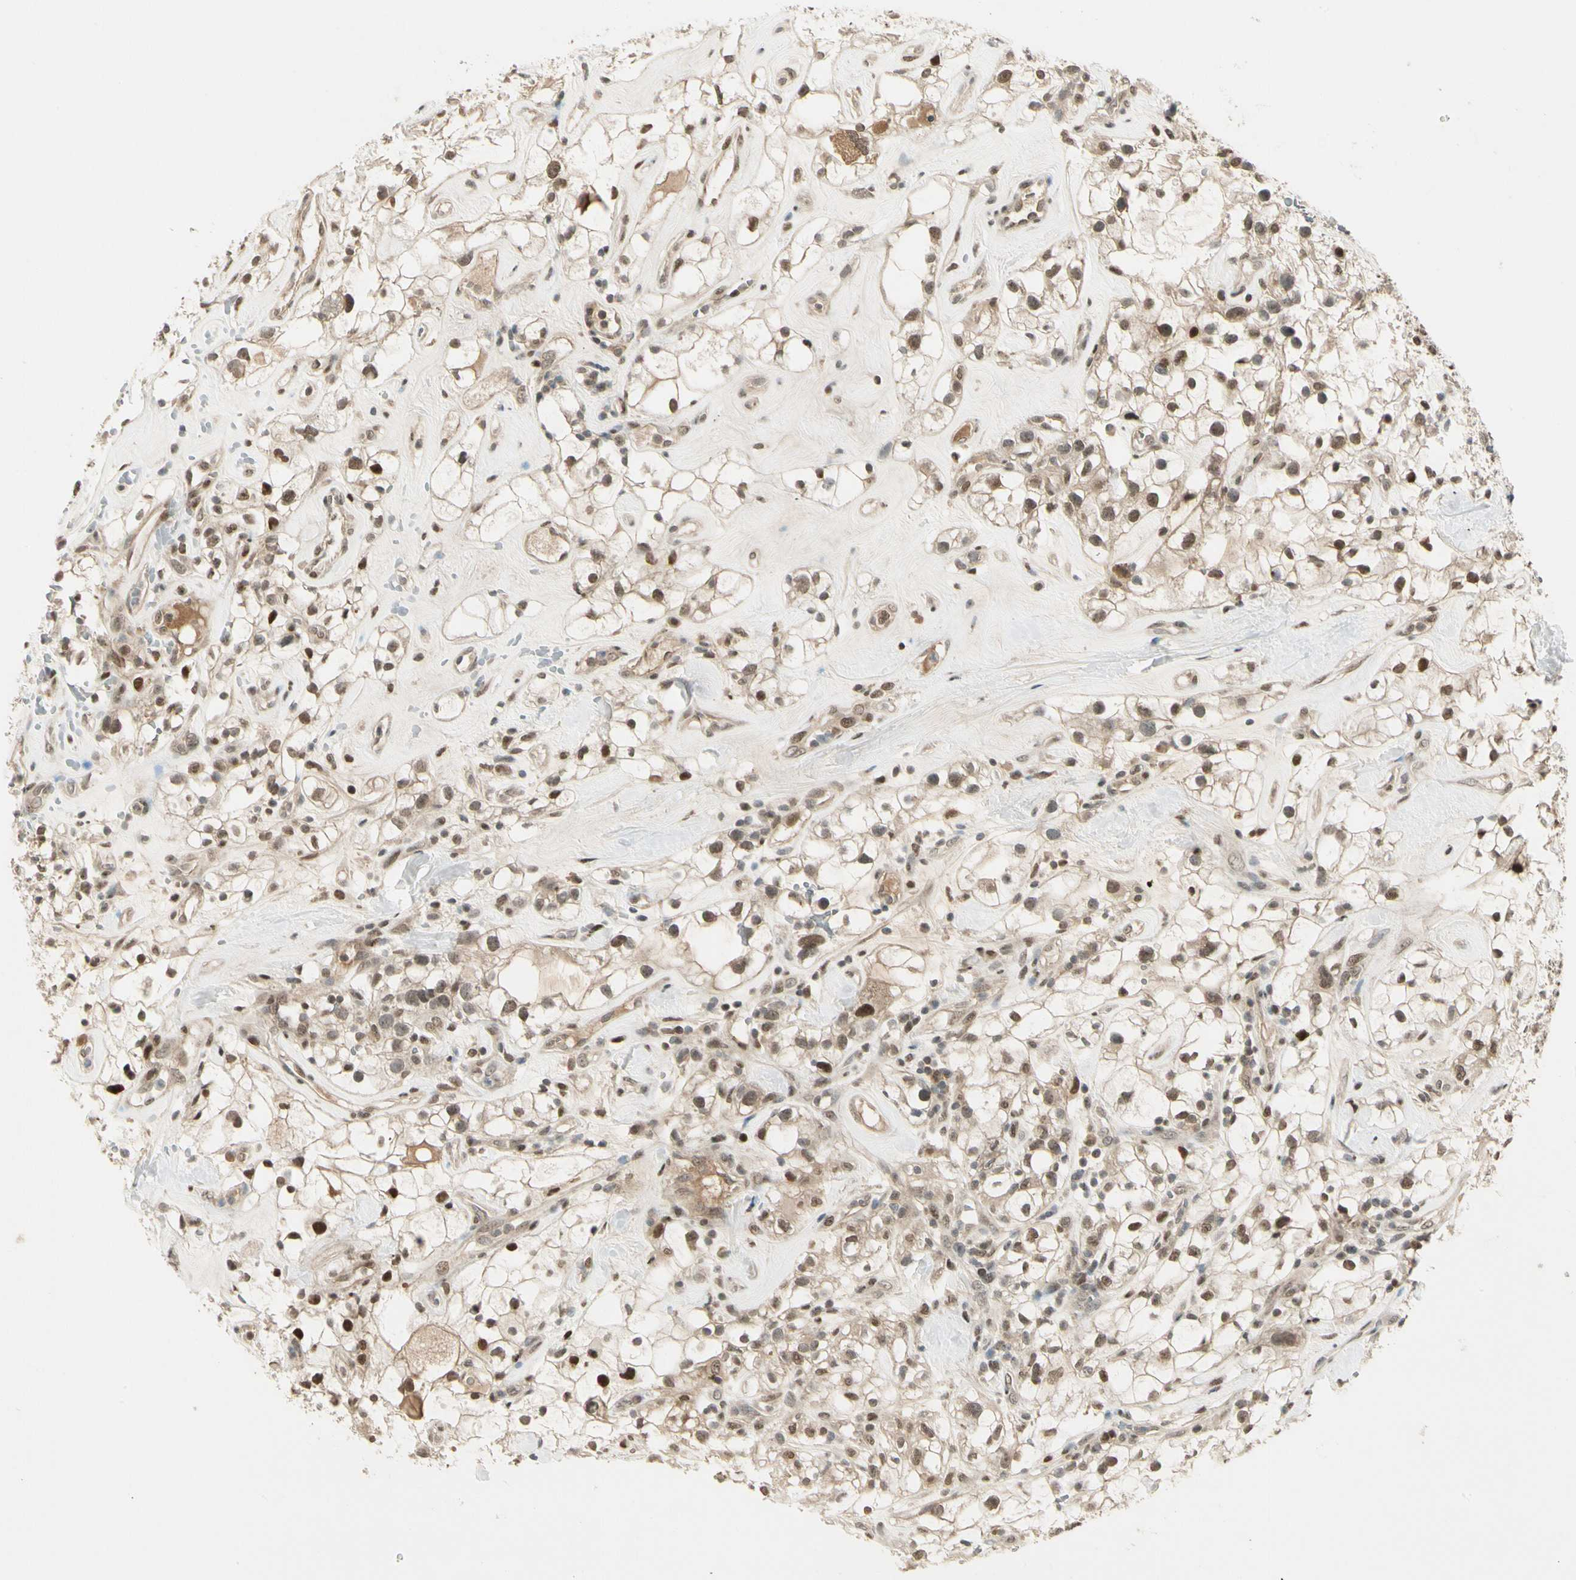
{"staining": {"intensity": "moderate", "quantity": ">75%", "location": "nuclear"}, "tissue": "renal cancer", "cell_type": "Tumor cells", "image_type": "cancer", "snomed": [{"axis": "morphology", "description": "Adenocarcinoma, NOS"}, {"axis": "topography", "description": "Kidney"}], "caption": "IHC photomicrograph of neoplastic tissue: human adenocarcinoma (renal) stained using immunohistochemistry displays medium levels of moderate protein expression localized specifically in the nuclear of tumor cells, appearing as a nuclear brown color.", "gene": "GTF3A", "patient": {"sex": "female", "age": 60}}